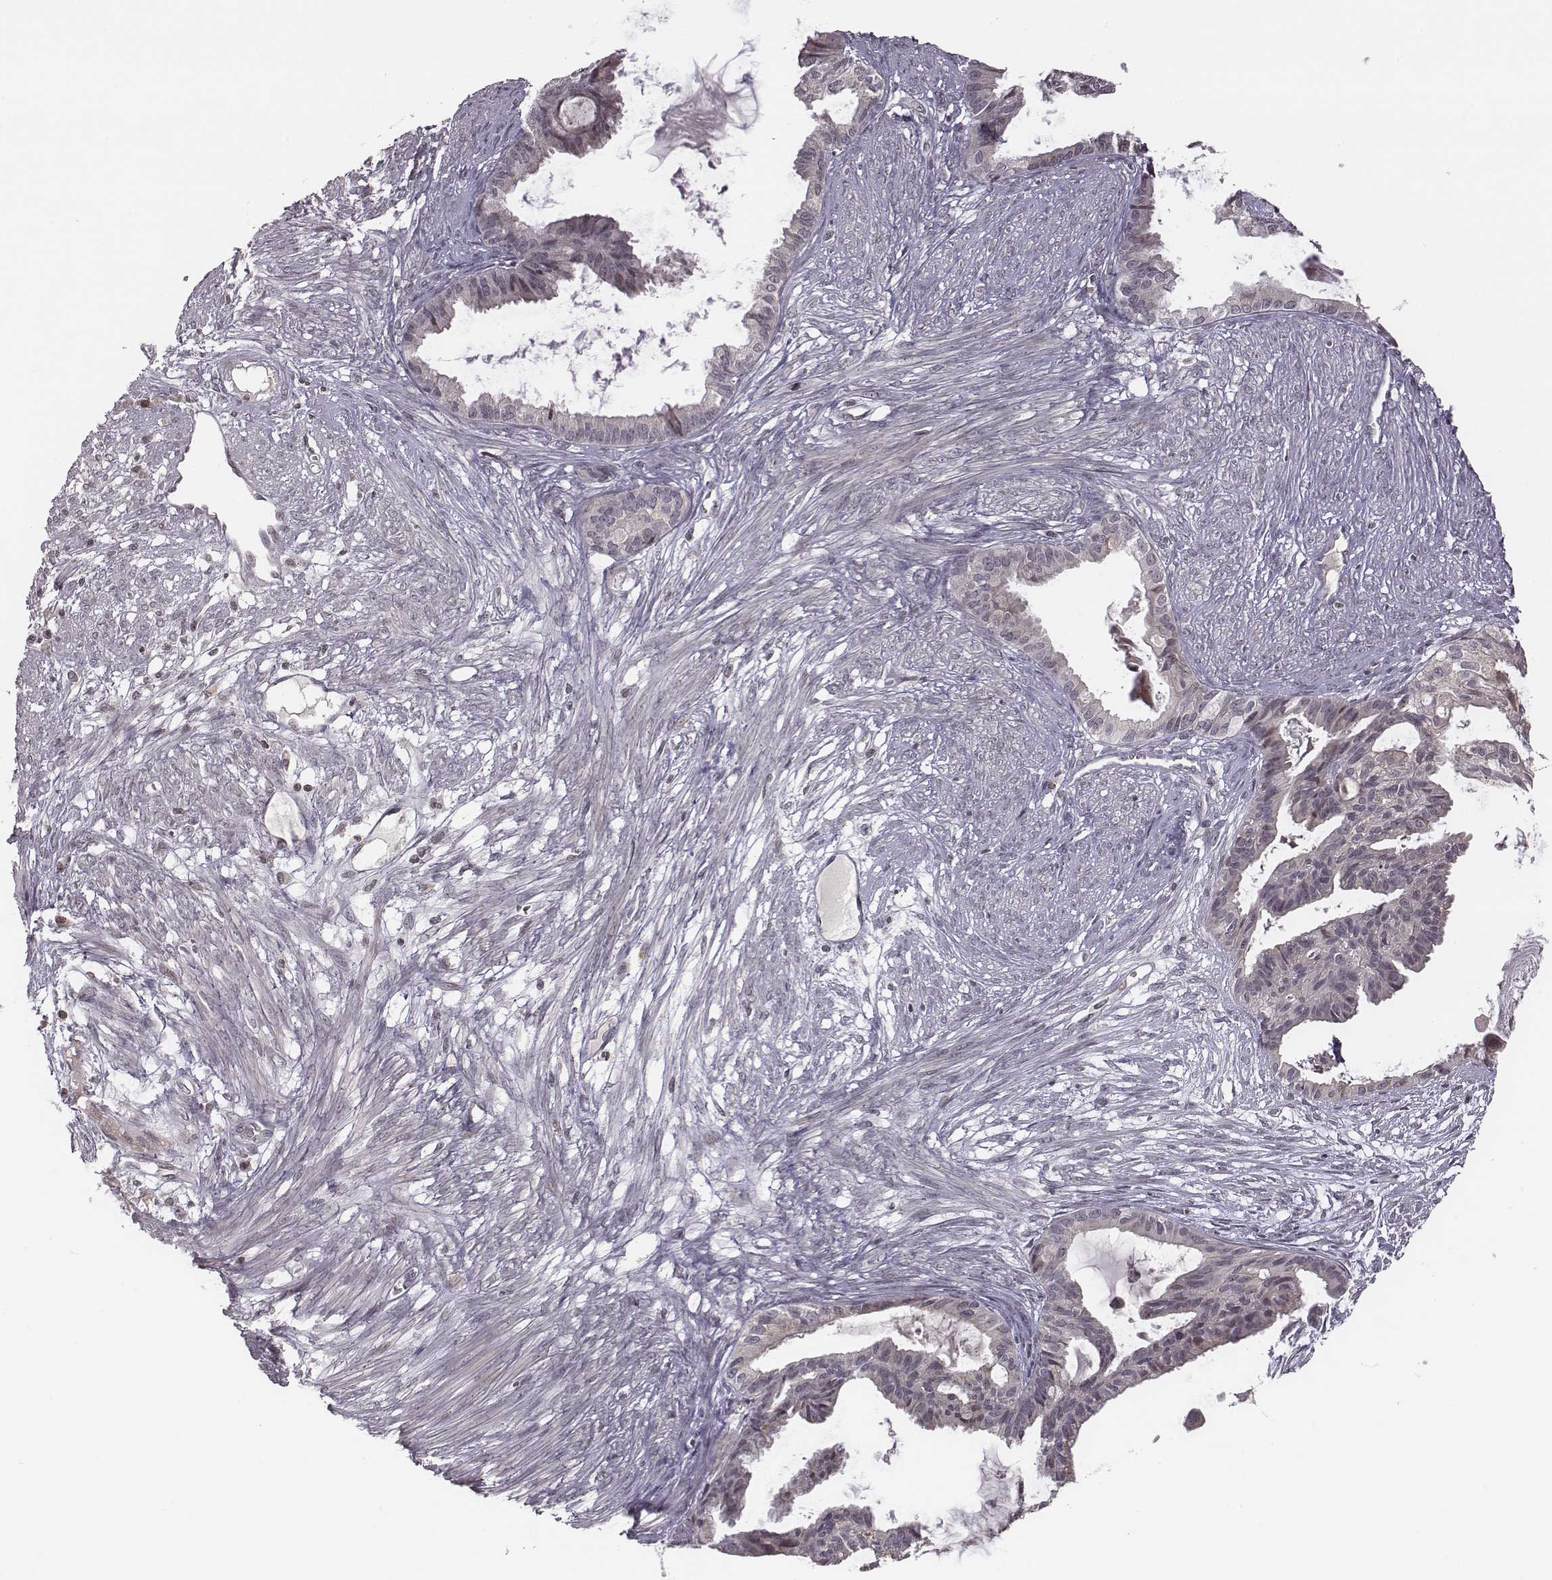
{"staining": {"intensity": "negative", "quantity": "none", "location": "none"}, "tissue": "endometrial cancer", "cell_type": "Tumor cells", "image_type": "cancer", "snomed": [{"axis": "morphology", "description": "Adenocarcinoma, NOS"}, {"axis": "topography", "description": "Endometrium"}], "caption": "Immunohistochemistry (IHC) image of endometrial adenocarcinoma stained for a protein (brown), which shows no expression in tumor cells.", "gene": "GRM4", "patient": {"sex": "female", "age": 86}}